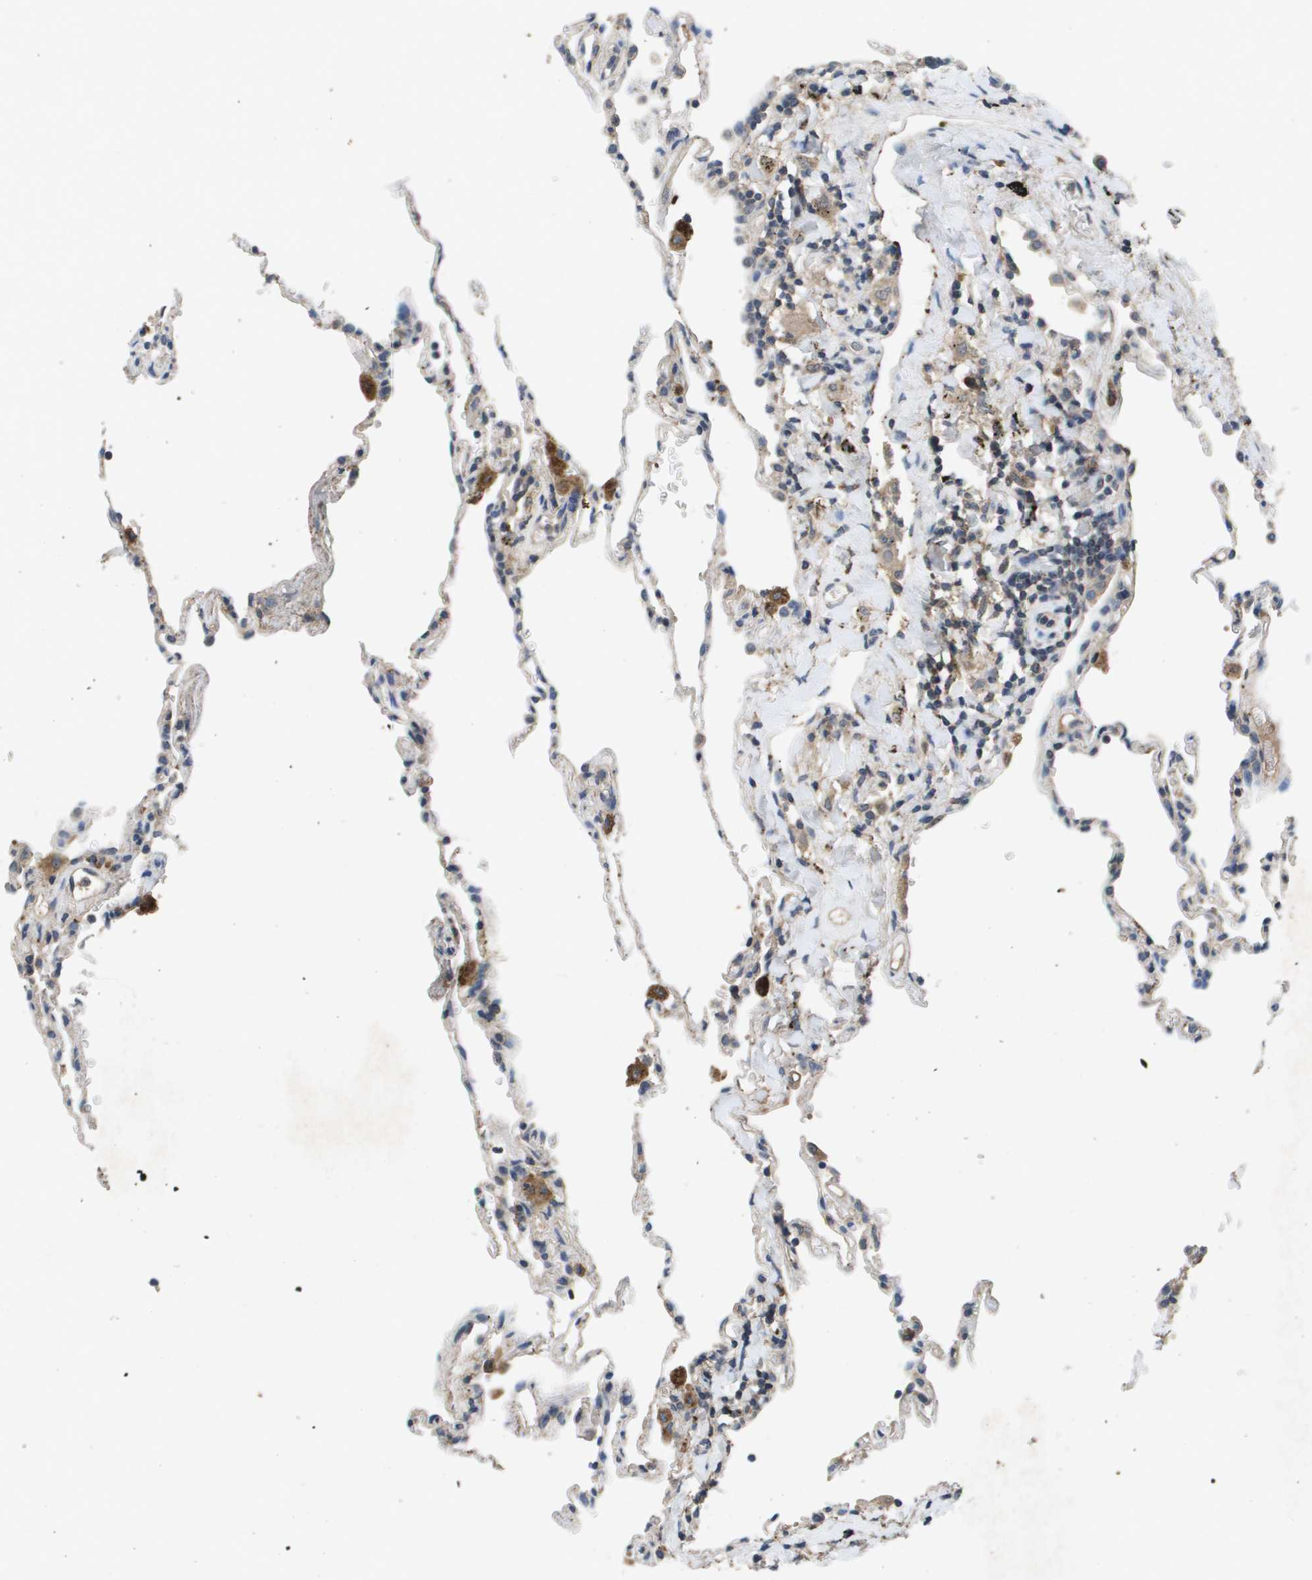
{"staining": {"intensity": "weak", "quantity": "25%-75%", "location": "cytoplasmic/membranous"}, "tissue": "lung", "cell_type": "Alveolar cells", "image_type": "normal", "snomed": [{"axis": "morphology", "description": "Normal tissue, NOS"}, {"axis": "topography", "description": "Lung"}], "caption": "Immunohistochemical staining of unremarkable lung exhibits weak cytoplasmic/membranous protein expression in approximately 25%-75% of alveolar cells.", "gene": "PROC", "patient": {"sex": "male", "age": 59}}